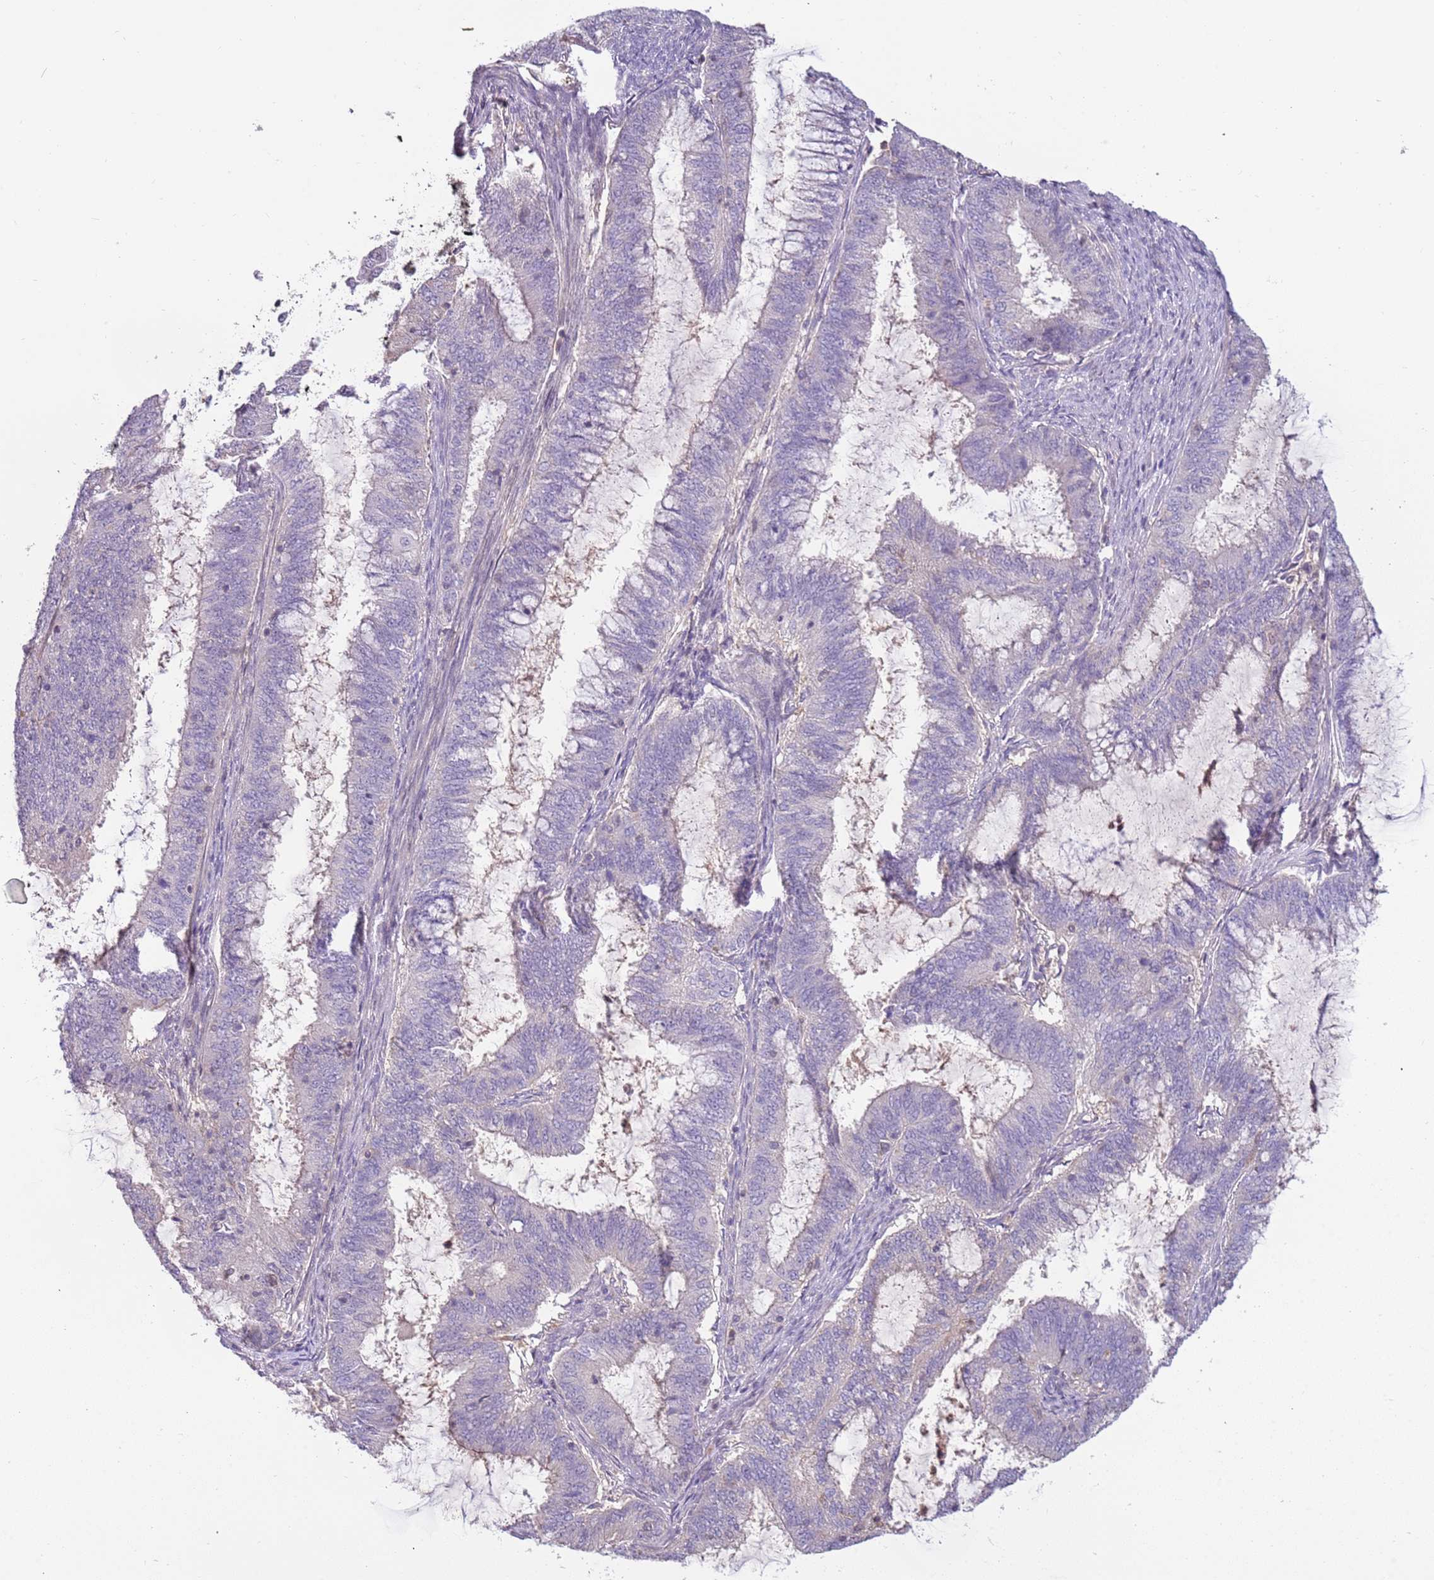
{"staining": {"intensity": "negative", "quantity": "none", "location": "none"}, "tissue": "endometrial cancer", "cell_type": "Tumor cells", "image_type": "cancer", "snomed": [{"axis": "morphology", "description": "Adenocarcinoma, NOS"}, {"axis": "topography", "description": "Endometrium"}], "caption": "High magnification brightfield microscopy of endometrial cancer stained with DAB (brown) and counterstained with hematoxylin (blue): tumor cells show no significant expression.", "gene": "ARHGAP5", "patient": {"sex": "female", "age": 51}}